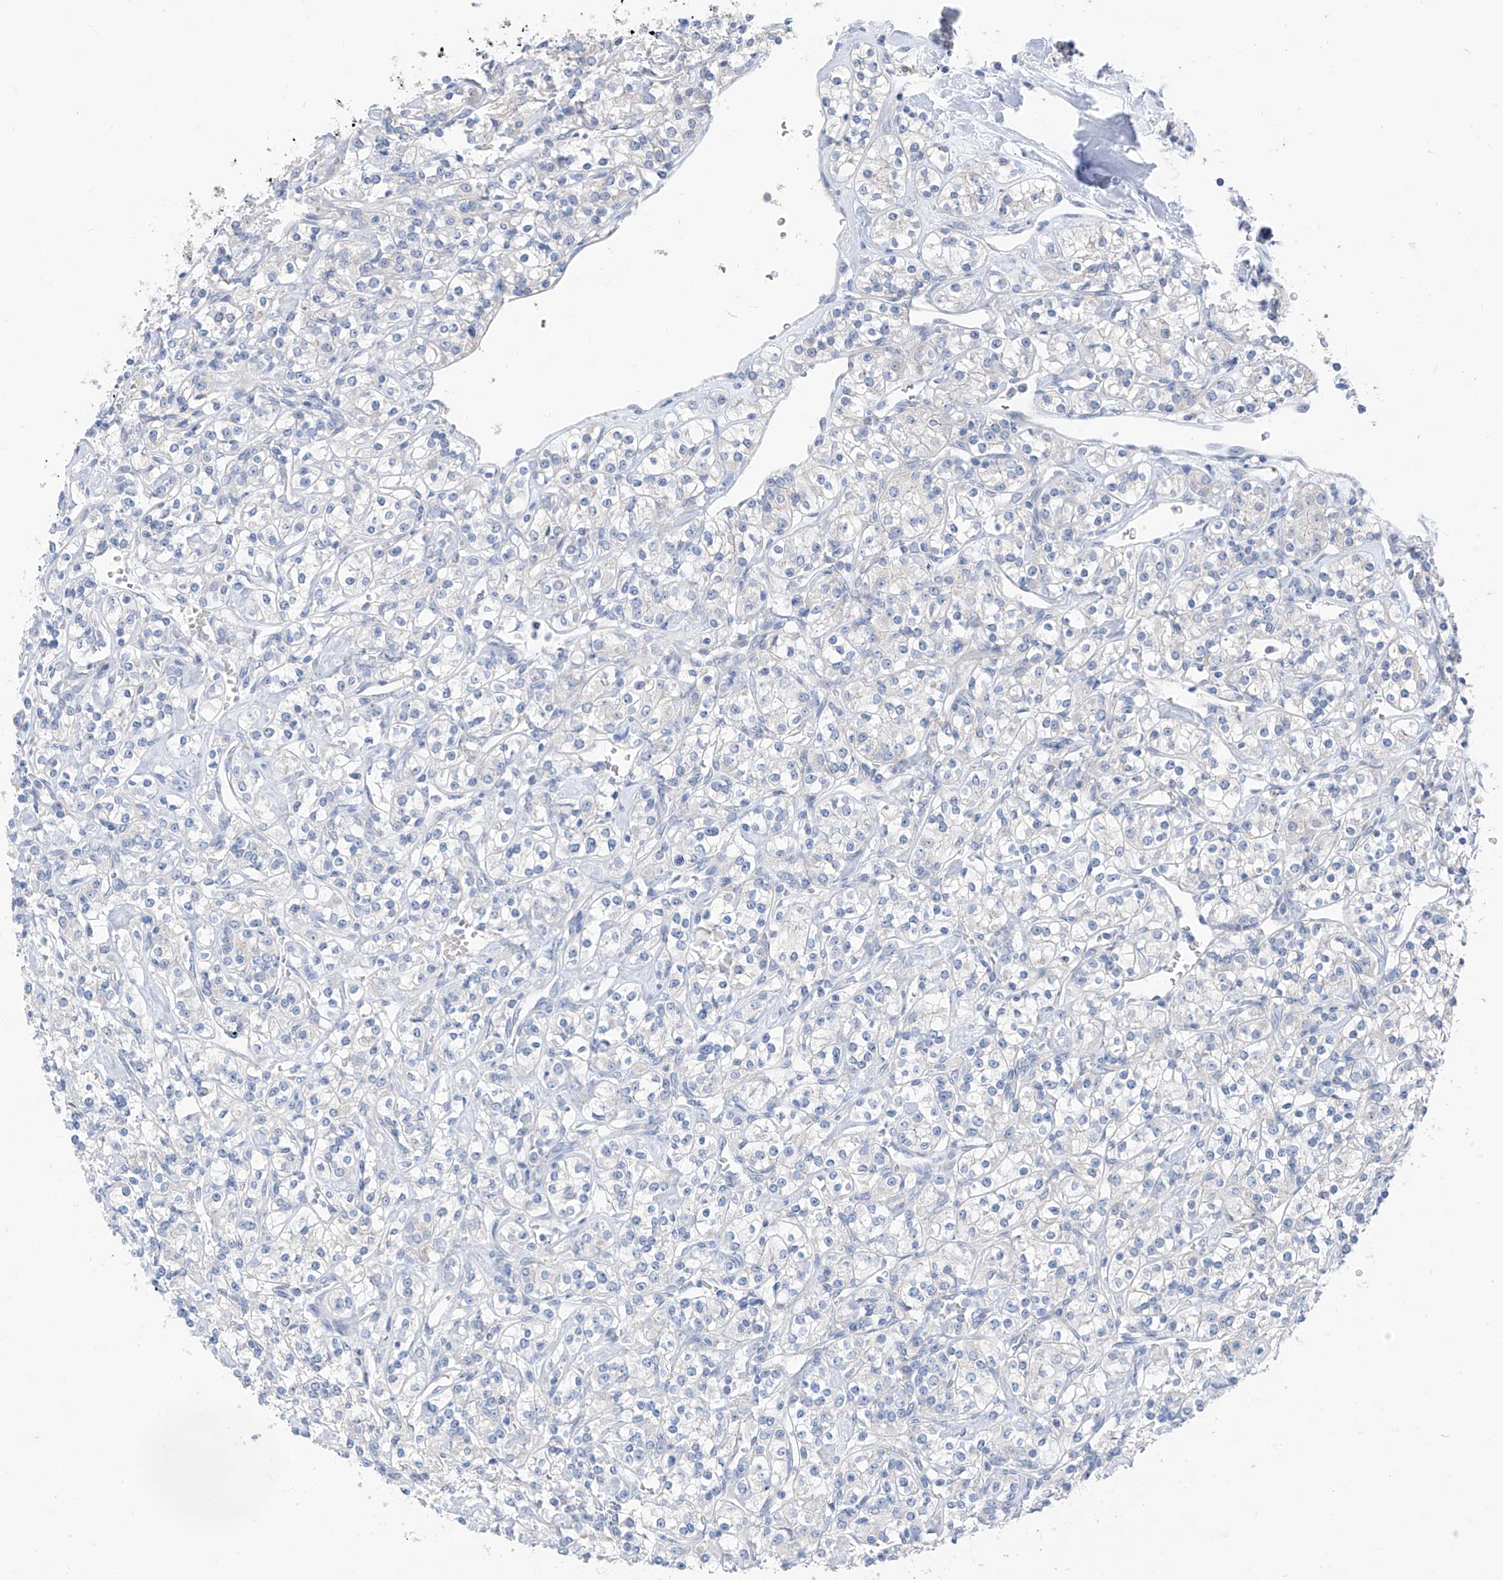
{"staining": {"intensity": "negative", "quantity": "none", "location": "none"}, "tissue": "renal cancer", "cell_type": "Tumor cells", "image_type": "cancer", "snomed": [{"axis": "morphology", "description": "Adenocarcinoma, NOS"}, {"axis": "topography", "description": "Kidney"}], "caption": "High magnification brightfield microscopy of renal cancer stained with DAB (3,3'-diaminobenzidine) (brown) and counterstained with hematoxylin (blue): tumor cells show no significant expression.", "gene": "LDAH", "patient": {"sex": "male", "age": 77}}